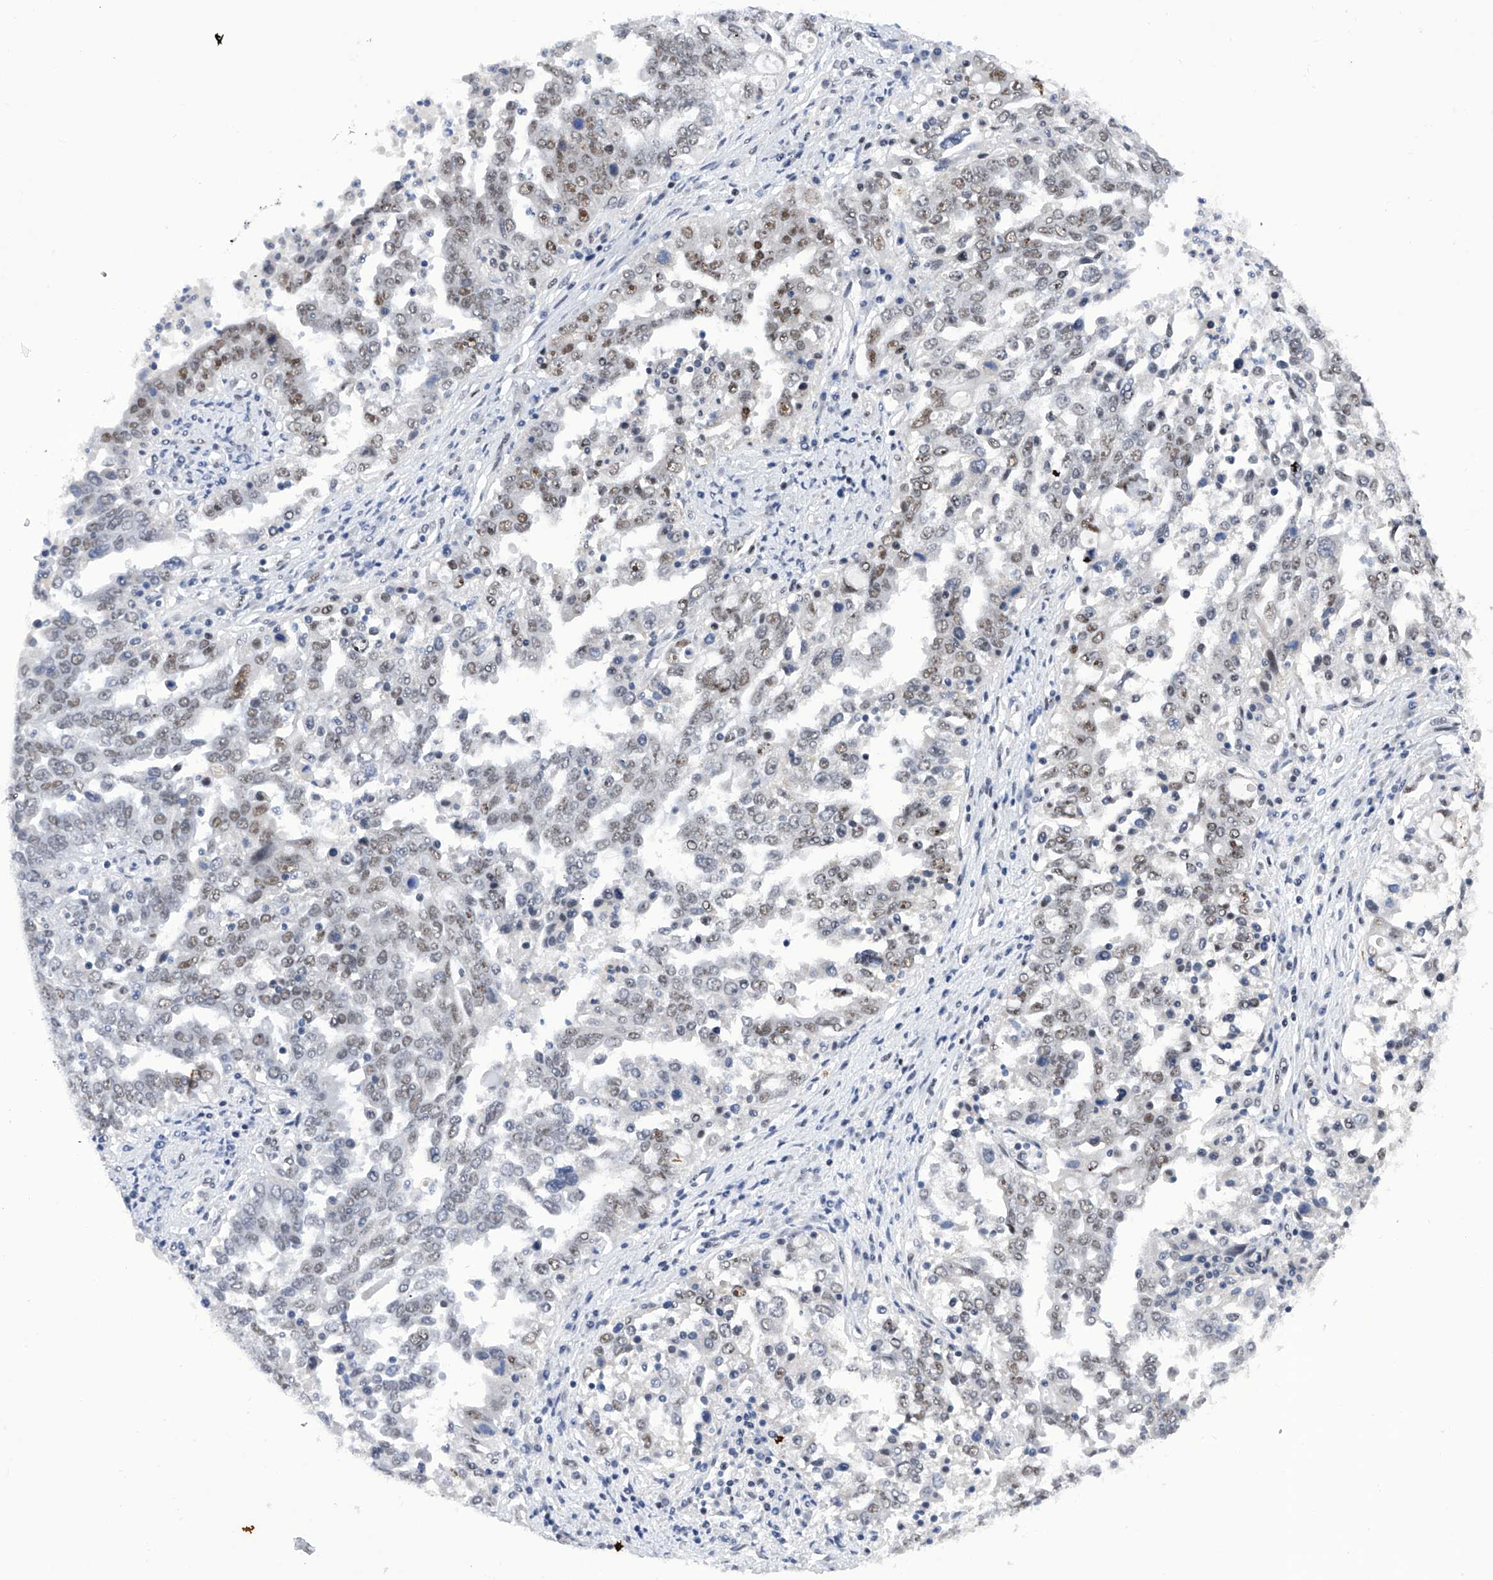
{"staining": {"intensity": "weak", "quantity": ">75%", "location": "nuclear"}, "tissue": "ovarian cancer", "cell_type": "Tumor cells", "image_type": "cancer", "snomed": [{"axis": "morphology", "description": "Carcinoma, endometroid"}, {"axis": "topography", "description": "Ovary"}], "caption": "Ovarian cancer (endometroid carcinoma) stained with DAB (3,3'-diaminobenzidine) IHC reveals low levels of weak nuclear positivity in approximately >75% of tumor cells.", "gene": "RAD54L", "patient": {"sex": "female", "age": 62}}